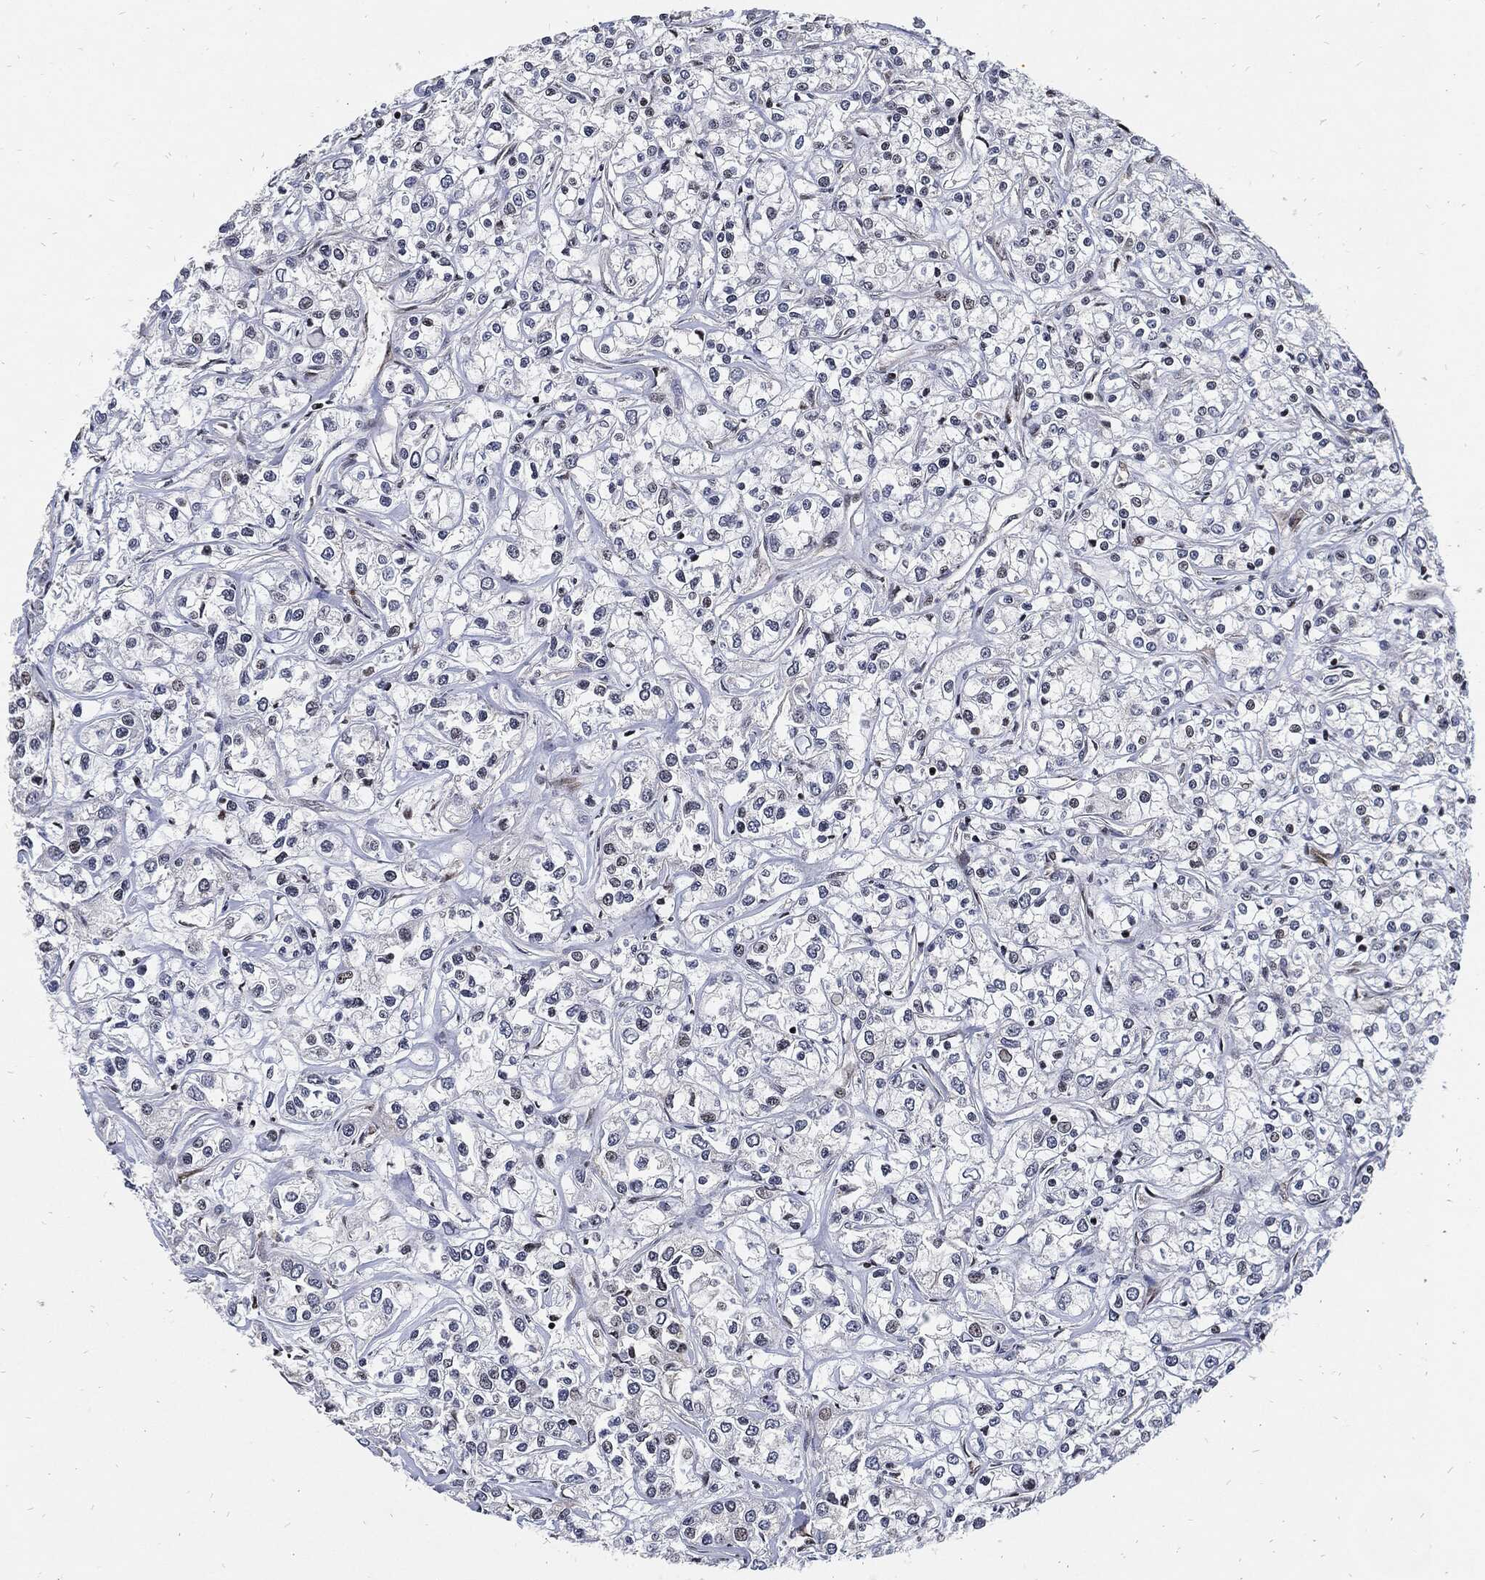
{"staining": {"intensity": "negative", "quantity": "none", "location": "none"}, "tissue": "renal cancer", "cell_type": "Tumor cells", "image_type": "cancer", "snomed": [{"axis": "morphology", "description": "Adenocarcinoma, NOS"}, {"axis": "topography", "description": "Kidney"}], "caption": "This is a photomicrograph of immunohistochemistry (IHC) staining of renal cancer, which shows no positivity in tumor cells.", "gene": "ZNF775", "patient": {"sex": "female", "age": 59}}